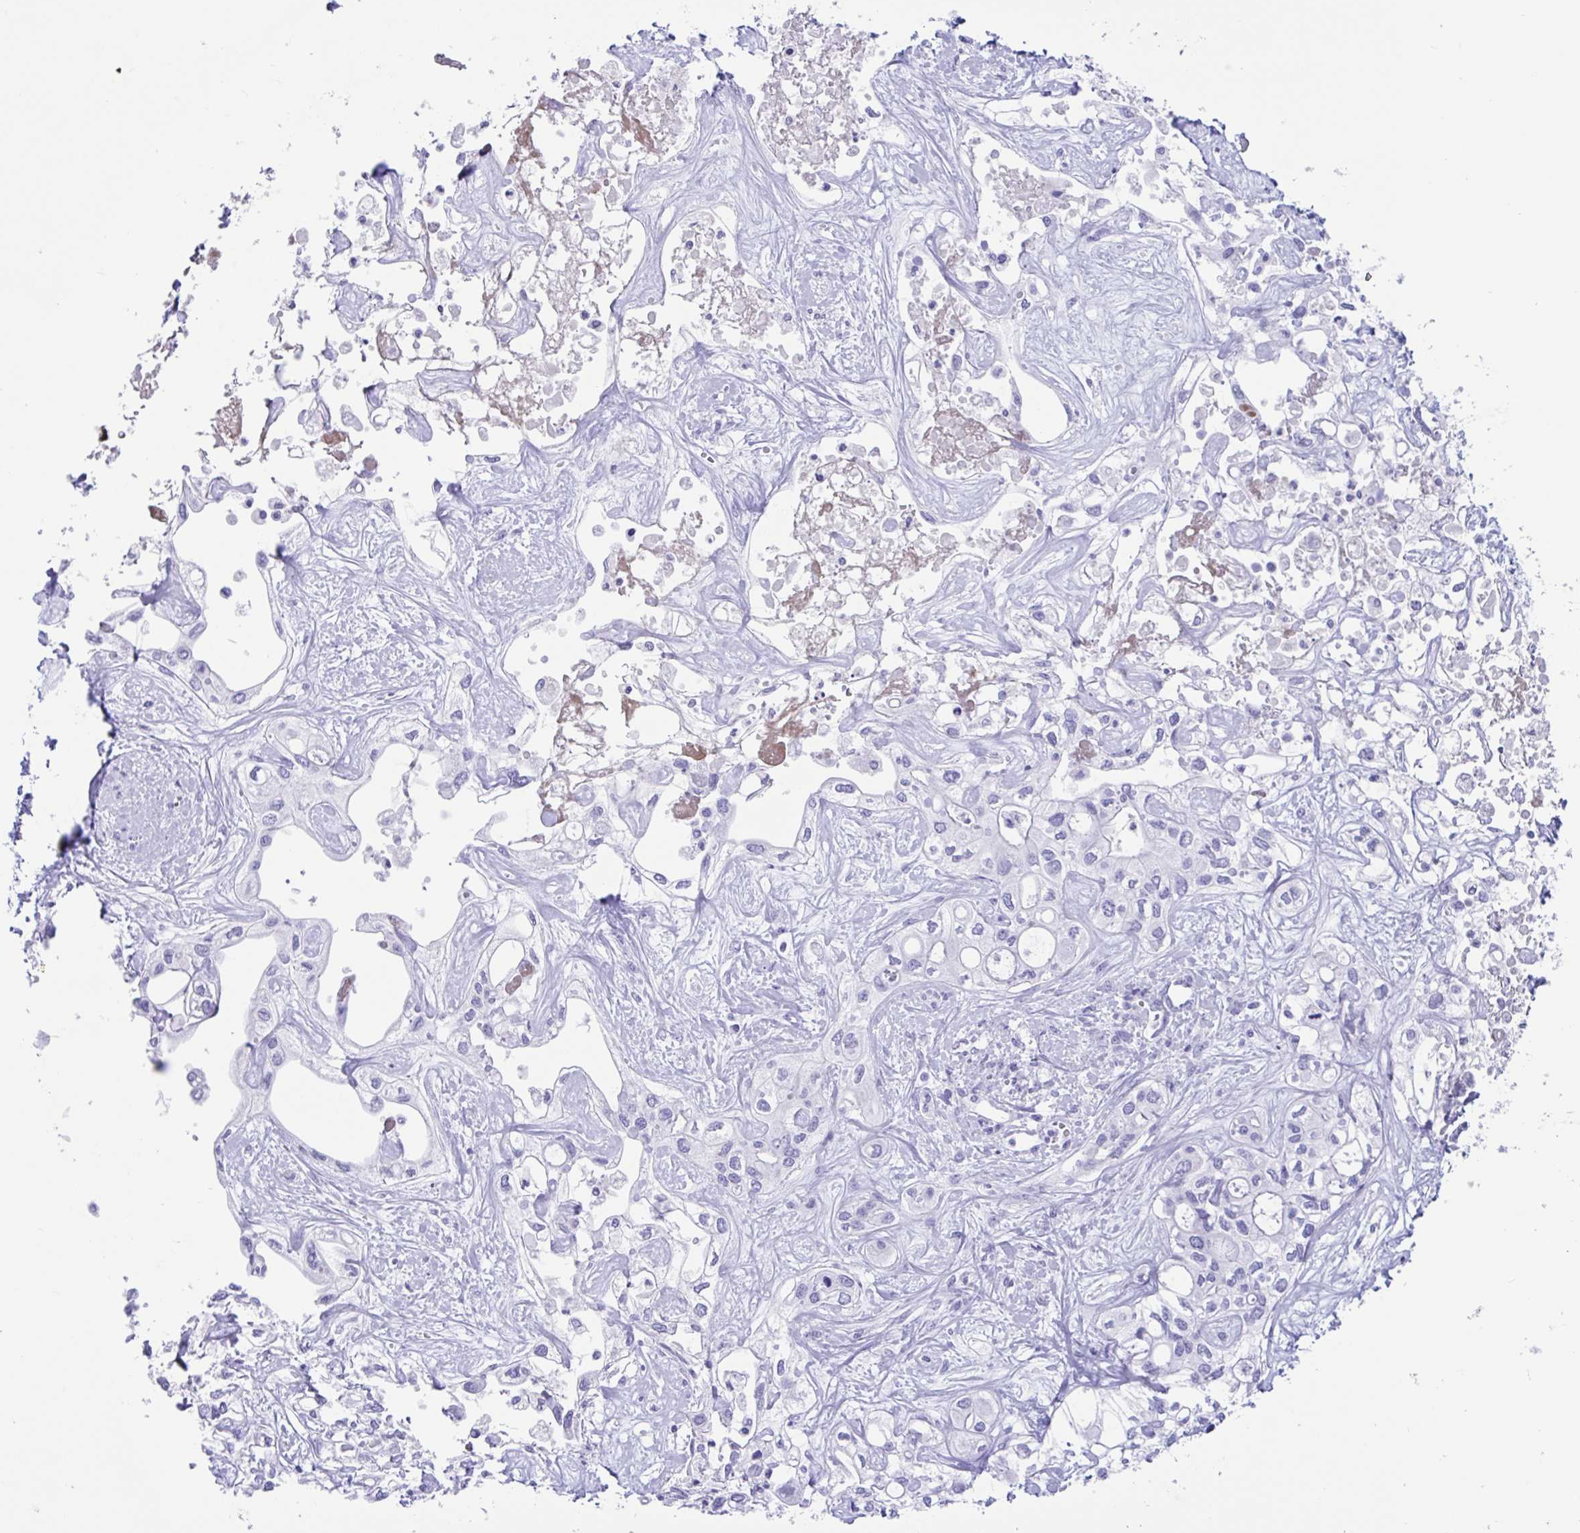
{"staining": {"intensity": "negative", "quantity": "none", "location": "none"}, "tissue": "liver cancer", "cell_type": "Tumor cells", "image_type": "cancer", "snomed": [{"axis": "morphology", "description": "Cholangiocarcinoma"}, {"axis": "topography", "description": "Liver"}], "caption": "Immunohistochemistry image of liver cancer stained for a protein (brown), which shows no positivity in tumor cells.", "gene": "TMEM35A", "patient": {"sex": "female", "age": 64}}